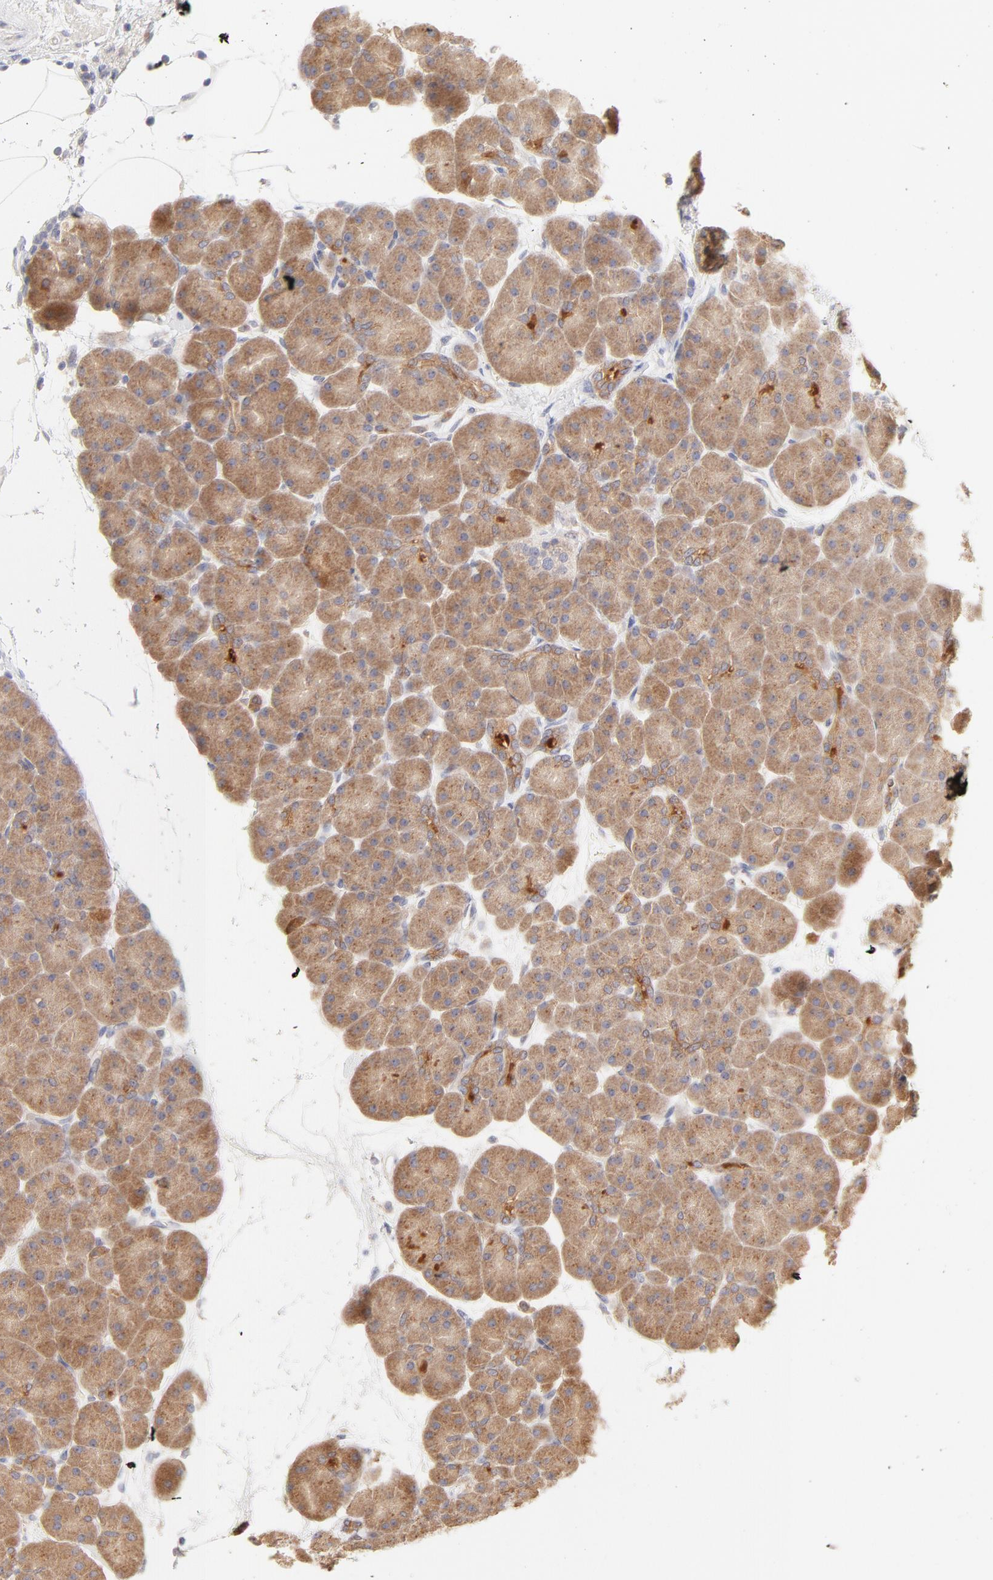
{"staining": {"intensity": "moderate", "quantity": ">75%", "location": "cytoplasmic/membranous"}, "tissue": "pancreas", "cell_type": "Exocrine glandular cells", "image_type": "normal", "snomed": [{"axis": "morphology", "description": "Normal tissue, NOS"}, {"axis": "topography", "description": "Pancreas"}], "caption": "Benign pancreas exhibits moderate cytoplasmic/membranous positivity in approximately >75% of exocrine glandular cells.", "gene": "RPS6KA1", "patient": {"sex": "male", "age": 66}}